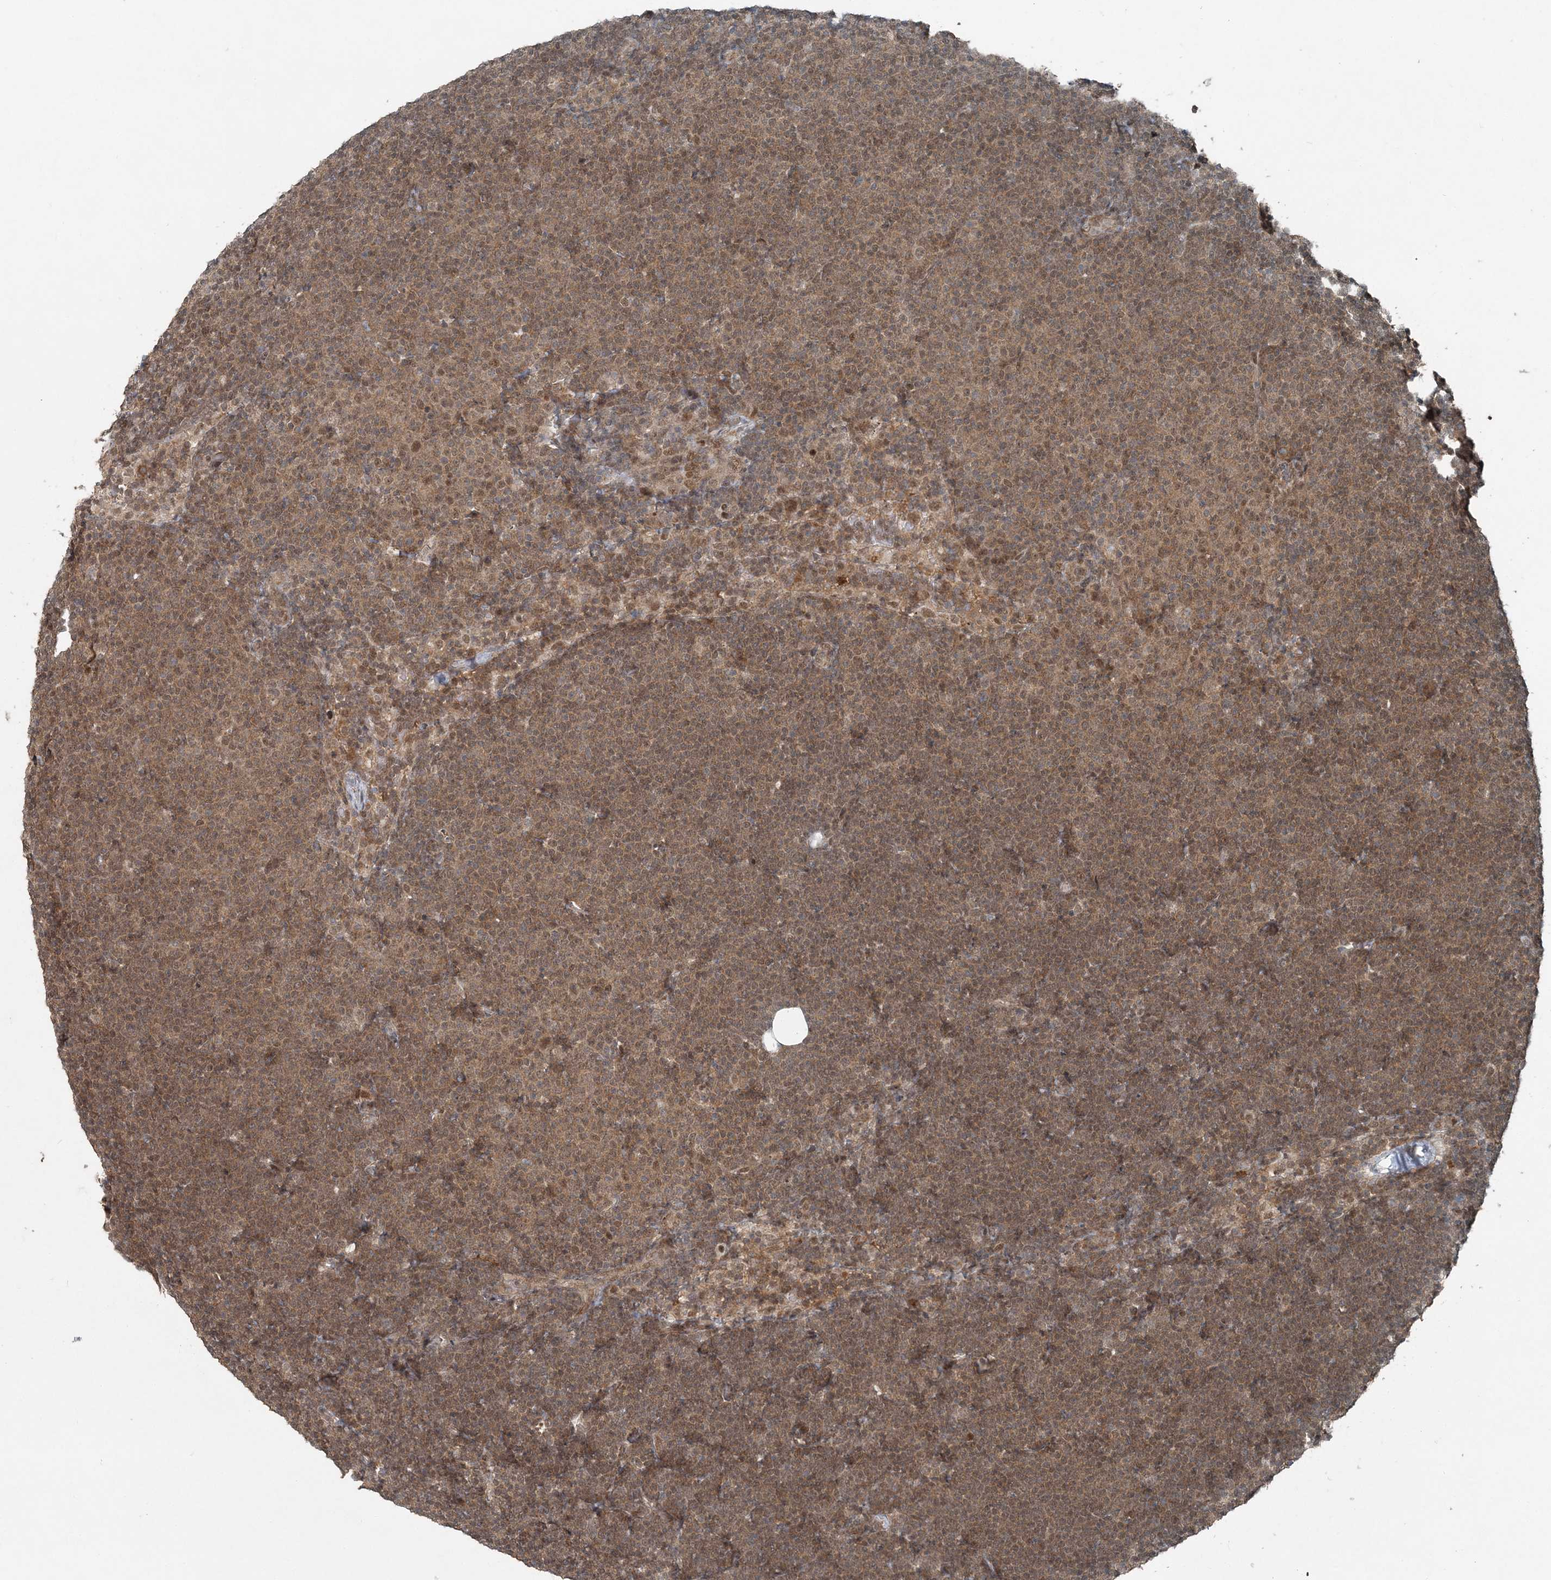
{"staining": {"intensity": "moderate", "quantity": ">75%", "location": "cytoplasmic/membranous,nuclear"}, "tissue": "lymphoma", "cell_type": "Tumor cells", "image_type": "cancer", "snomed": [{"axis": "morphology", "description": "Malignant lymphoma, non-Hodgkin's type, Low grade"}, {"axis": "topography", "description": "Lymph node"}], "caption": "Lymphoma tissue displays moderate cytoplasmic/membranous and nuclear positivity in about >75% of tumor cells Using DAB (3,3'-diaminobenzidine) (brown) and hematoxylin (blue) stains, captured at high magnification using brightfield microscopy.", "gene": "COPS7B", "patient": {"sex": "female", "age": 53}}